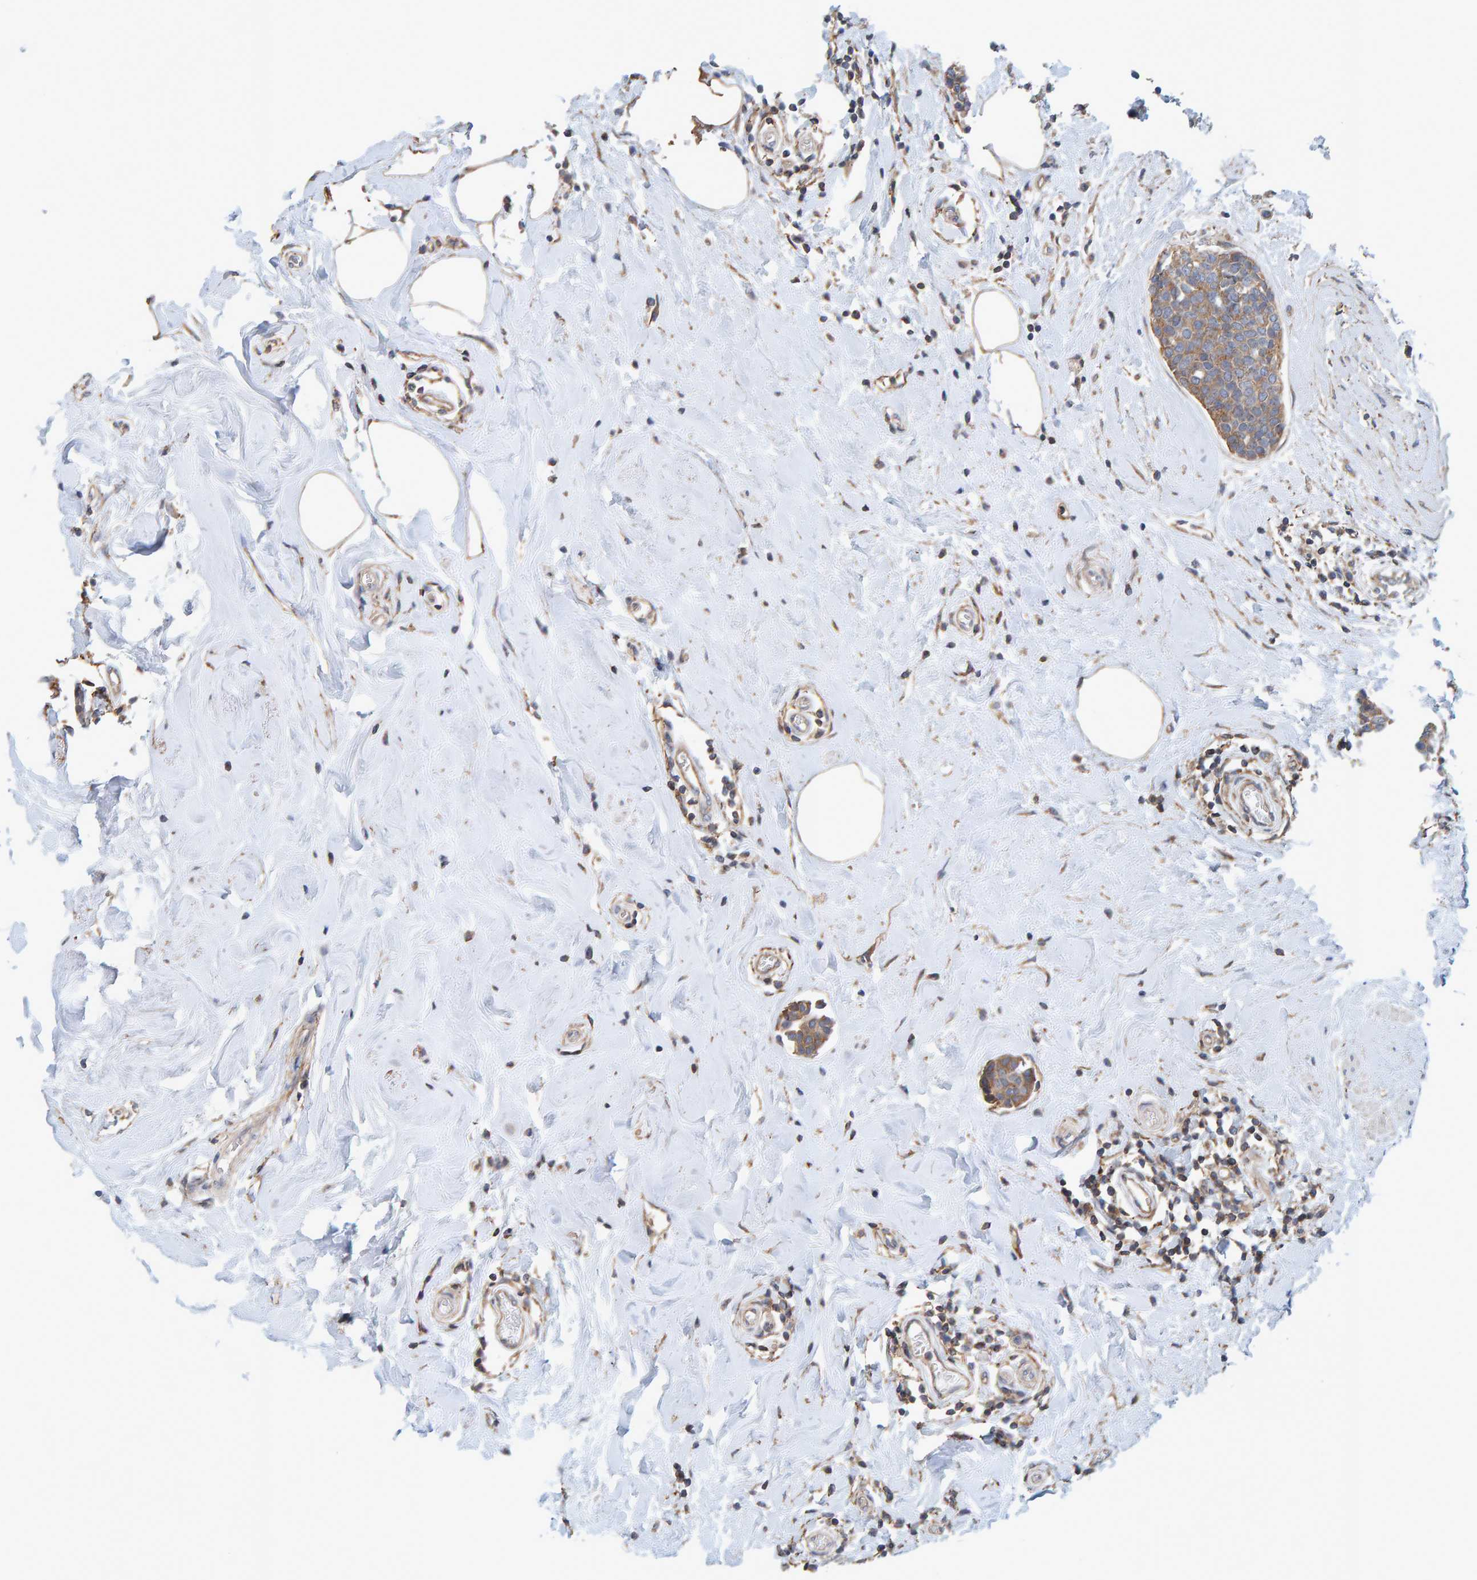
{"staining": {"intensity": "moderate", "quantity": ">75%", "location": "cytoplasmic/membranous"}, "tissue": "breast cancer", "cell_type": "Tumor cells", "image_type": "cancer", "snomed": [{"axis": "morphology", "description": "Duct carcinoma"}, {"axis": "topography", "description": "Breast"}], "caption": "Infiltrating ductal carcinoma (breast) stained for a protein (brown) demonstrates moderate cytoplasmic/membranous positive positivity in approximately >75% of tumor cells.", "gene": "RGP1", "patient": {"sex": "female", "age": 55}}